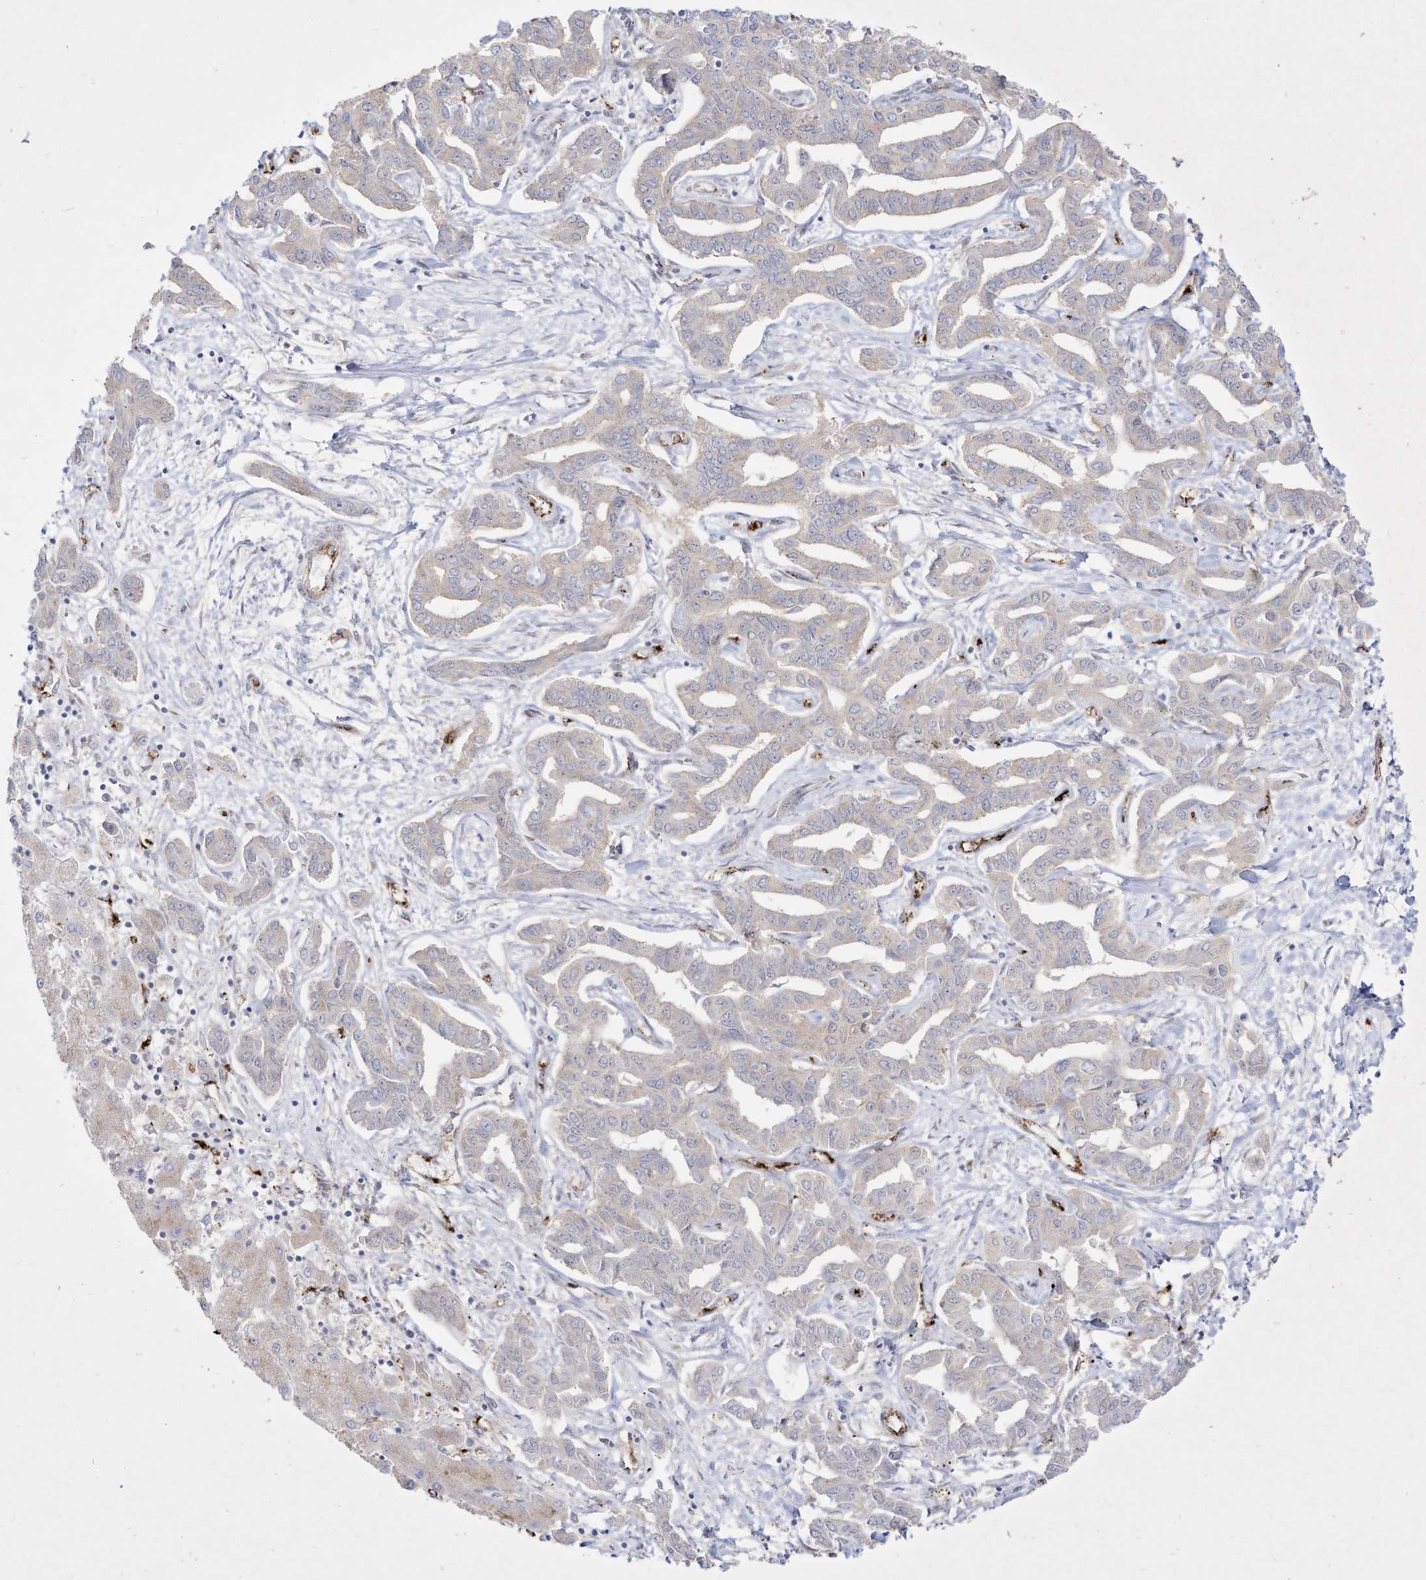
{"staining": {"intensity": "weak", "quantity": "<25%", "location": "cytoplasmic/membranous"}, "tissue": "liver cancer", "cell_type": "Tumor cells", "image_type": "cancer", "snomed": [{"axis": "morphology", "description": "Cholangiocarcinoma"}, {"axis": "topography", "description": "Liver"}], "caption": "A high-resolution histopathology image shows immunohistochemistry staining of liver cancer, which exhibits no significant positivity in tumor cells.", "gene": "ZGRF1", "patient": {"sex": "male", "age": 59}}